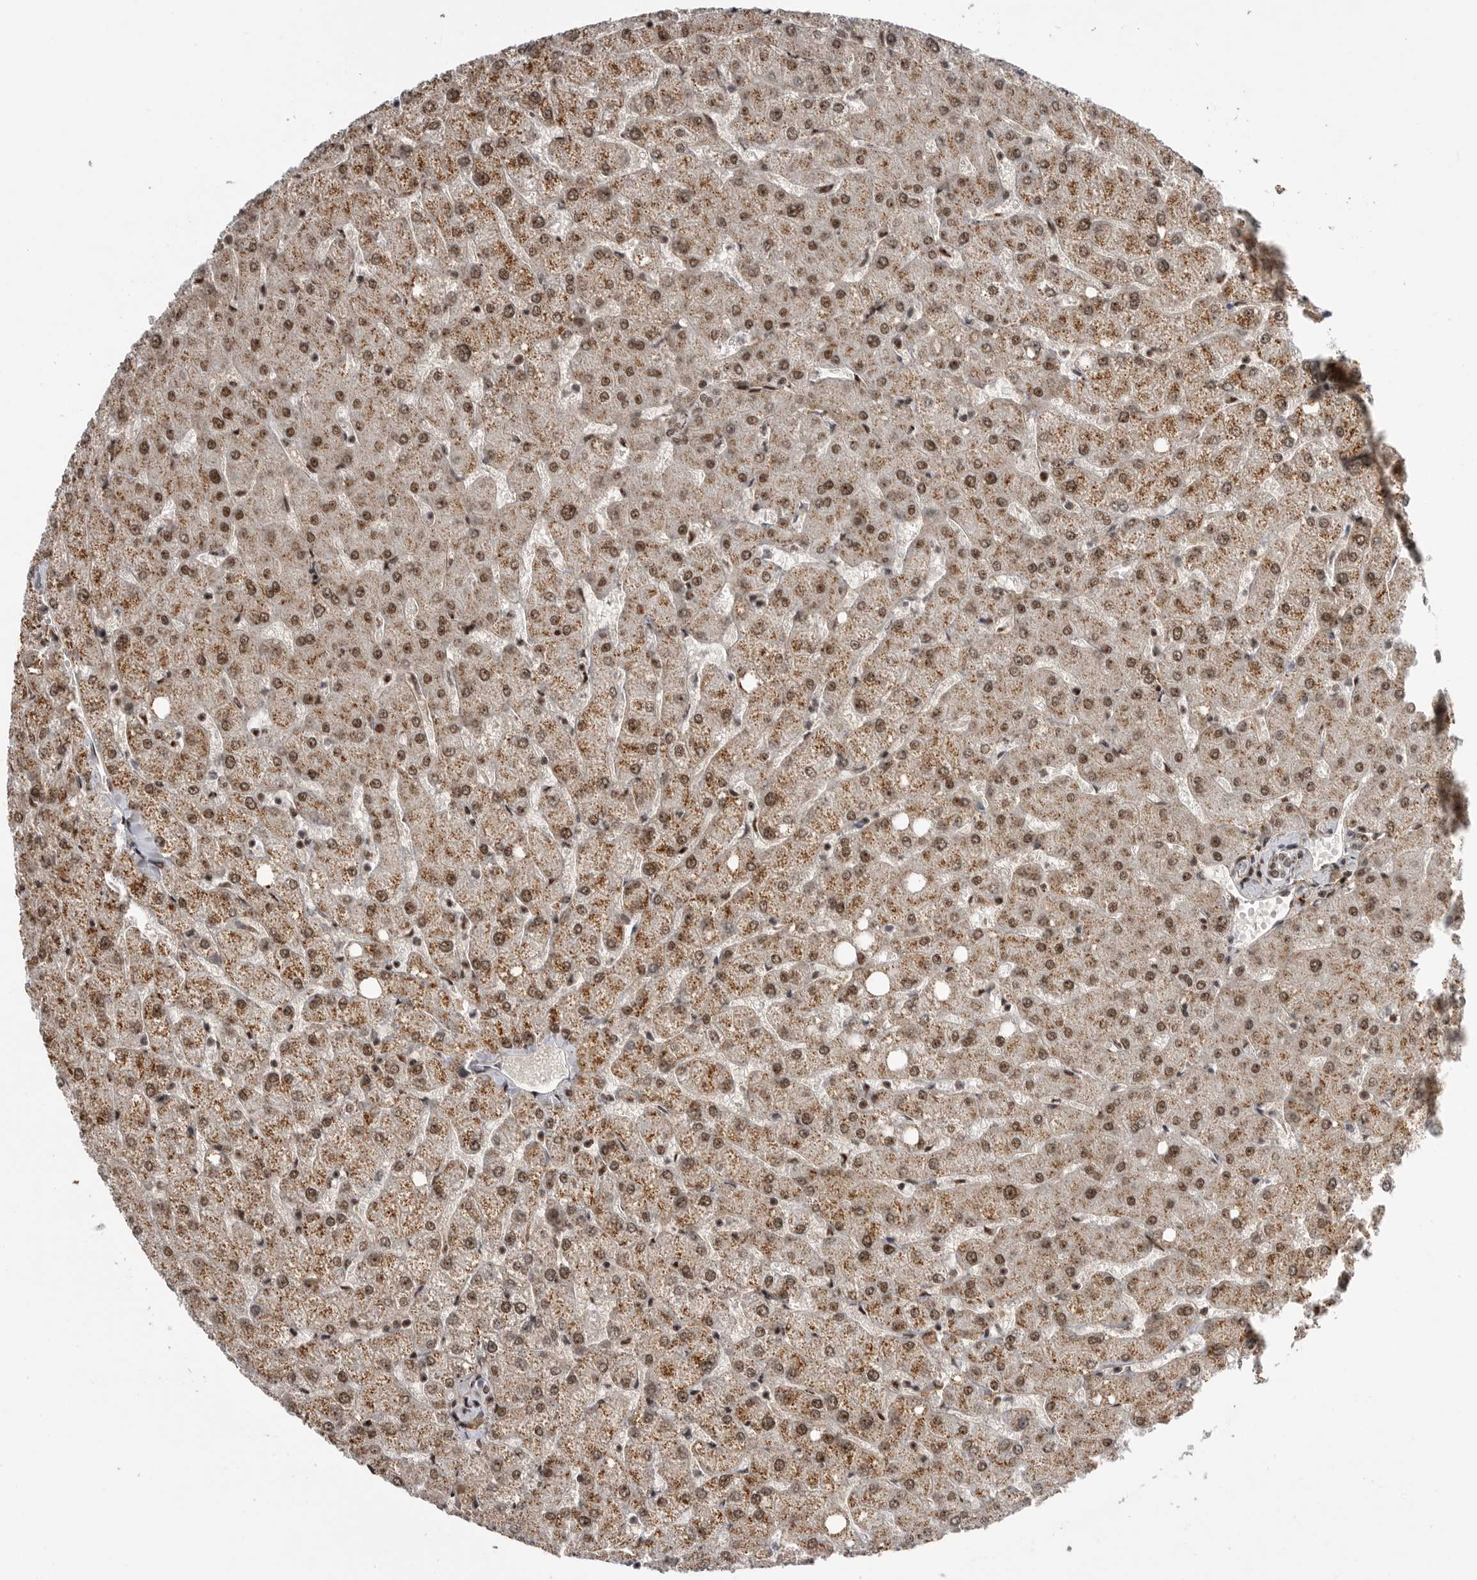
{"staining": {"intensity": "moderate", "quantity": ">75%", "location": "nuclear"}, "tissue": "liver", "cell_type": "Cholangiocytes", "image_type": "normal", "snomed": [{"axis": "morphology", "description": "Normal tissue, NOS"}, {"axis": "topography", "description": "Liver"}], "caption": "A photomicrograph showing moderate nuclear positivity in about >75% of cholangiocytes in unremarkable liver, as visualized by brown immunohistochemical staining.", "gene": "PPP1R8", "patient": {"sex": "female", "age": 54}}